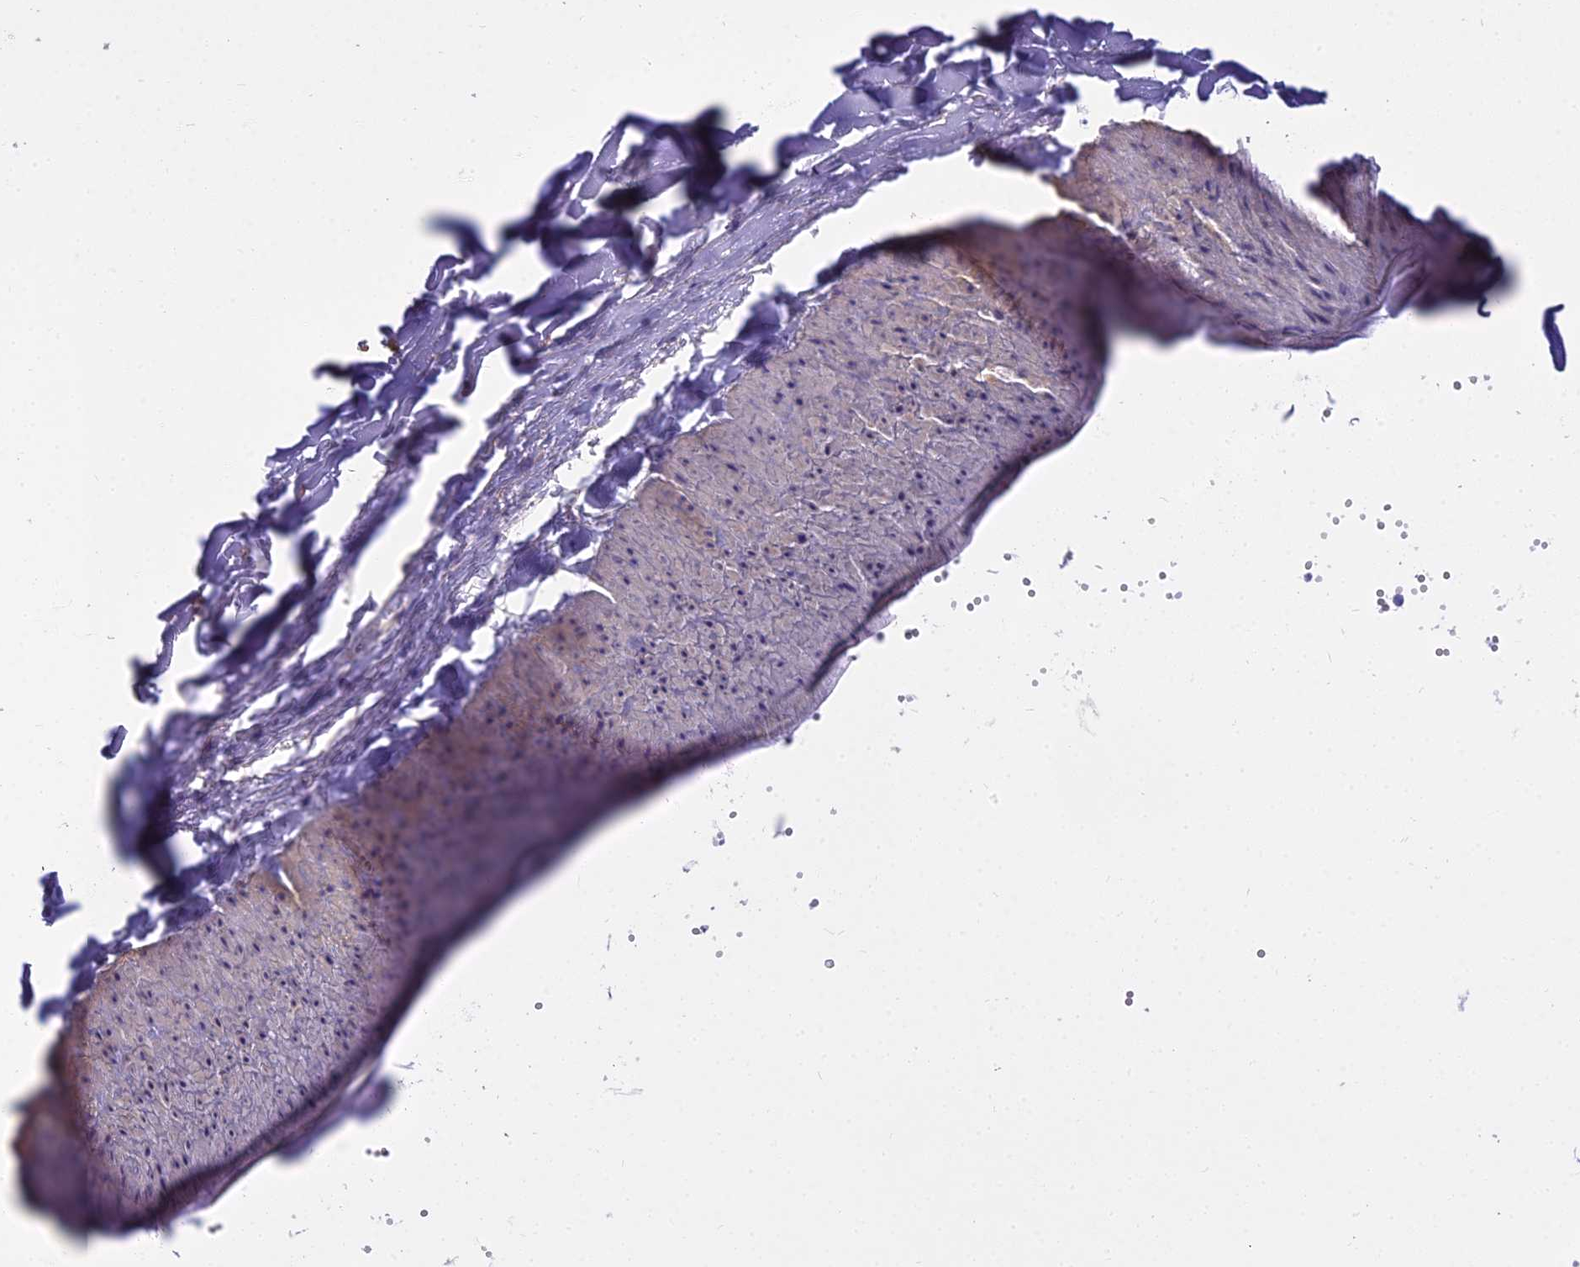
{"staining": {"intensity": "weak", "quantity": "25%-75%", "location": "cytoplasmic/membranous"}, "tissue": "adipose tissue", "cell_type": "Adipocytes", "image_type": "normal", "snomed": [{"axis": "morphology", "description": "Normal tissue, NOS"}, {"axis": "topography", "description": "Gallbladder"}, {"axis": "topography", "description": "Peripheral nerve tissue"}], "caption": "An IHC histopathology image of benign tissue is shown. Protein staining in brown highlights weak cytoplasmic/membranous positivity in adipose tissue within adipocytes. (Stains: DAB (3,3'-diaminobenzidine) in brown, nuclei in blue, Microscopy: brightfield microscopy at high magnification).", "gene": "BLNK", "patient": {"sex": "male", "age": 38}}